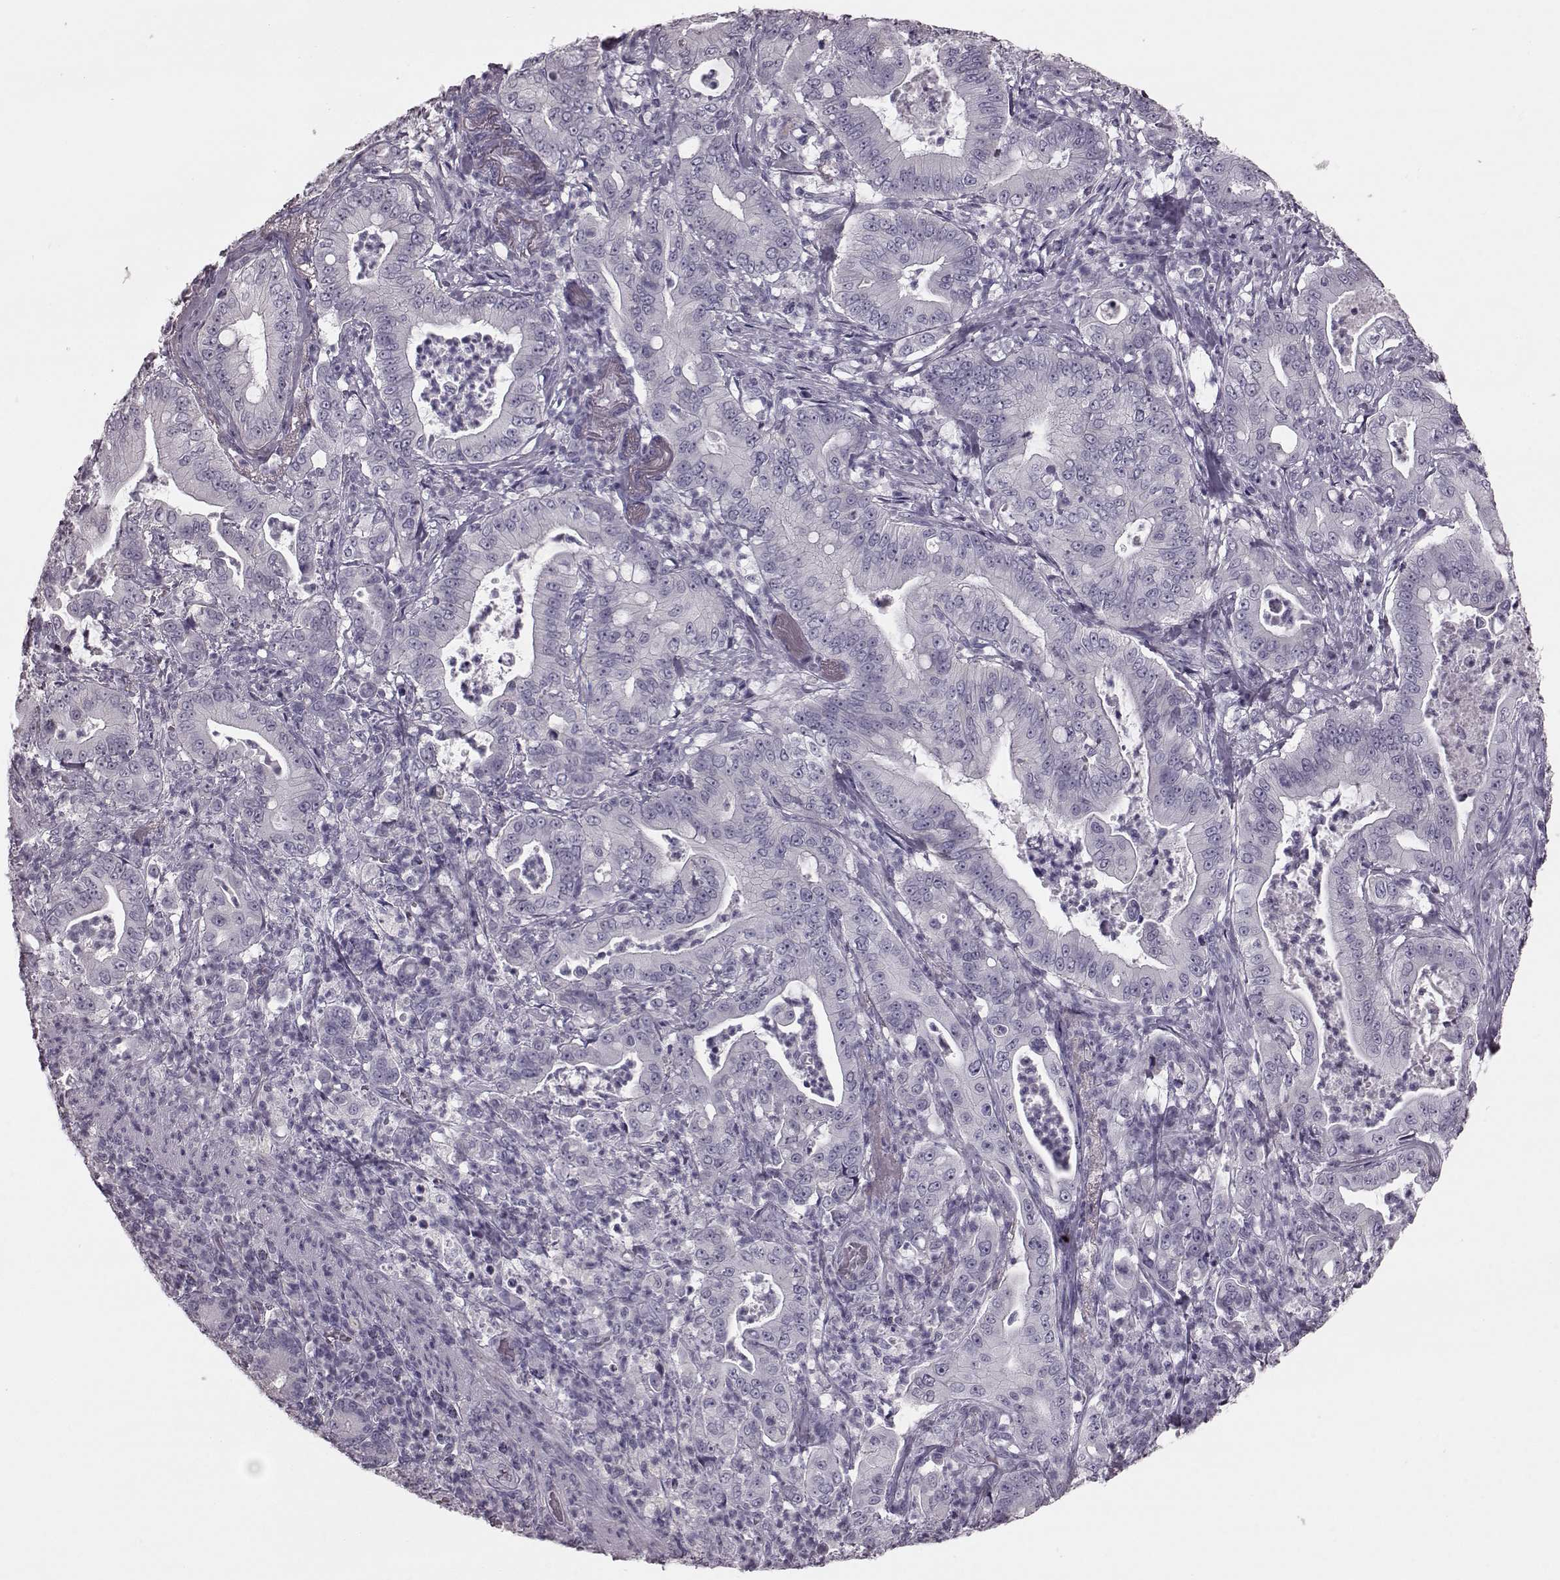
{"staining": {"intensity": "negative", "quantity": "none", "location": "none"}, "tissue": "pancreatic cancer", "cell_type": "Tumor cells", "image_type": "cancer", "snomed": [{"axis": "morphology", "description": "Adenocarcinoma, NOS"}, {"axis": "topography", "description": "Pancreas"}], "caption": "Tumor cells show no significant protein positivity in pancreatic adenocarcinoma.", "gene": "CRYBA2", "patient": {"sex": "male", "age": 71}}